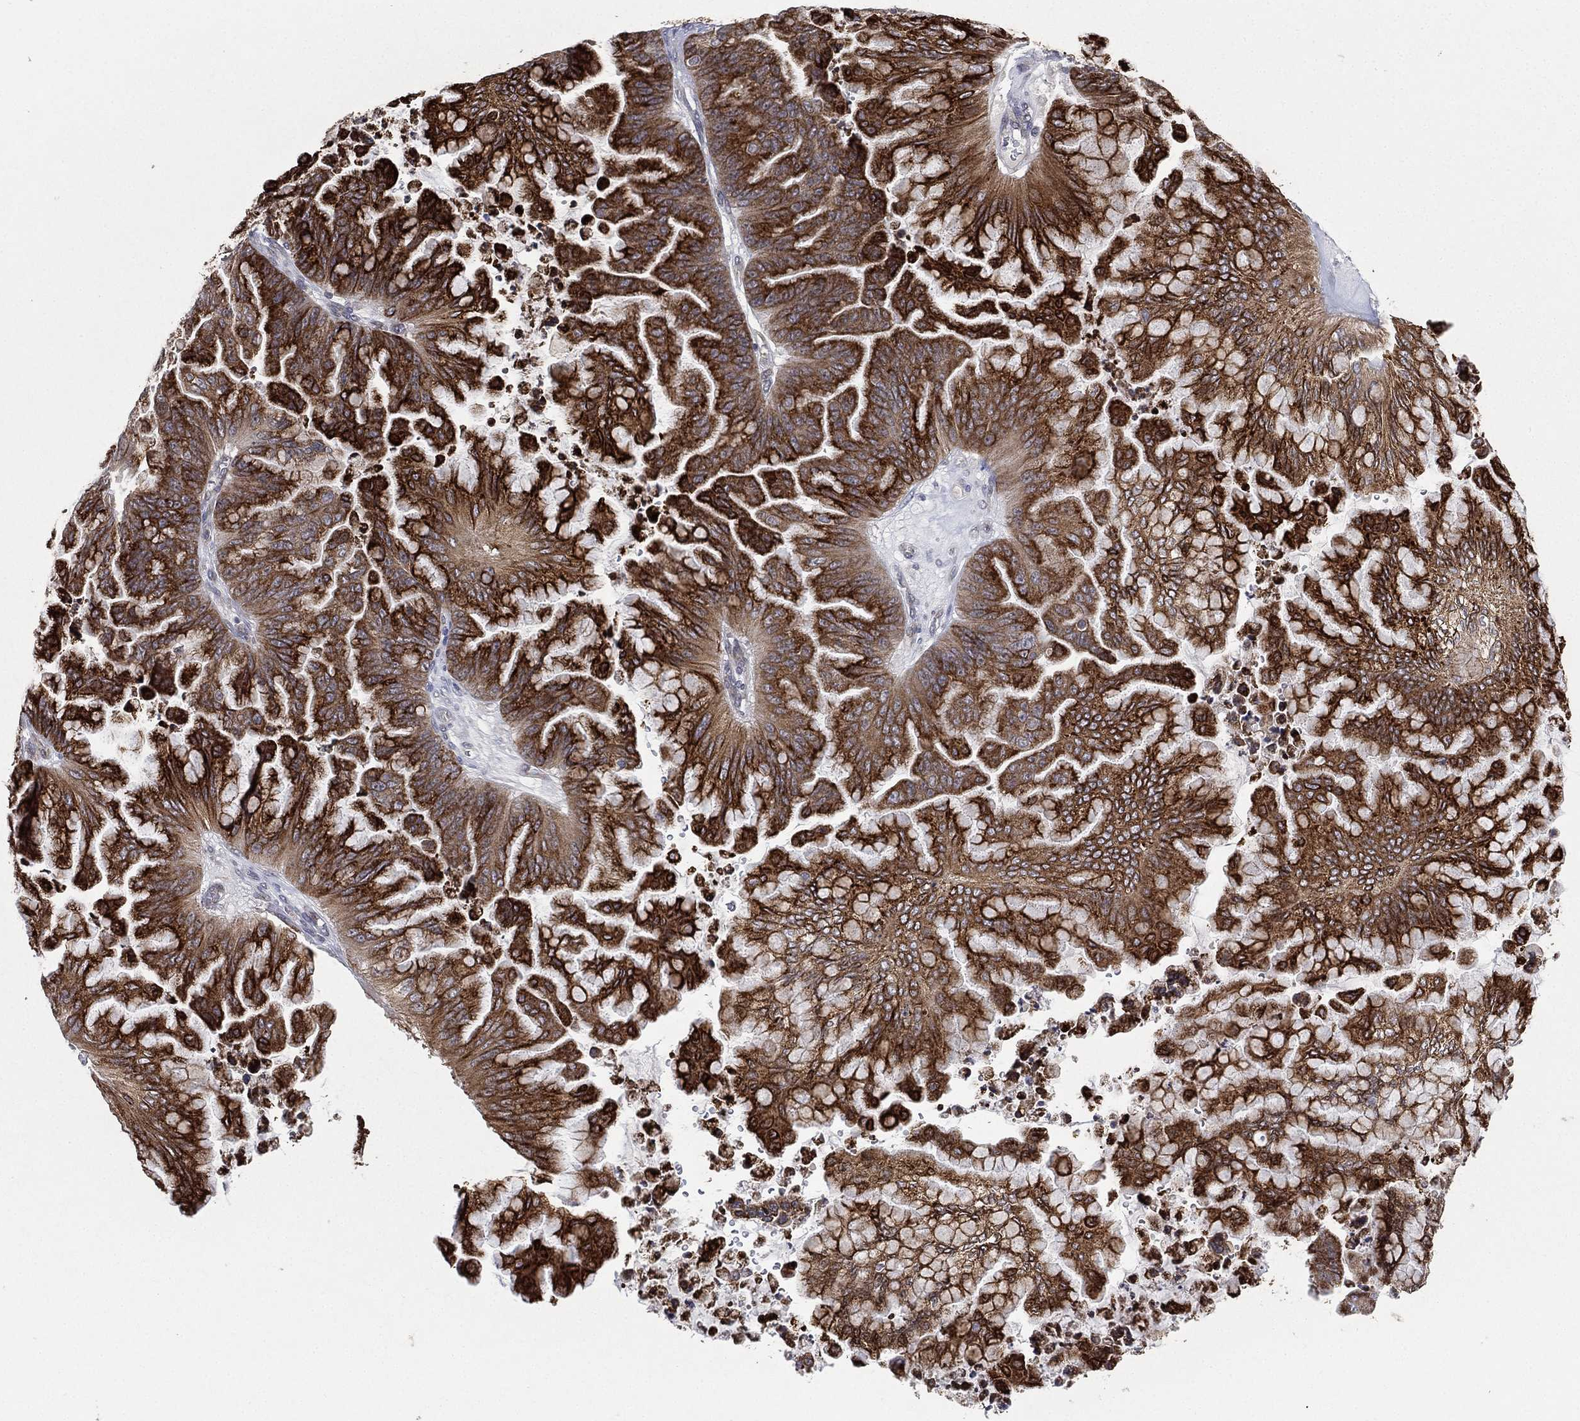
{"staining": {"intensity": "strong", "quantity": ">75%", "location": "cytoplasmic/membranous"}, "tissue": "ovarian cancer", "cell_type": "Tumor cells", "image_type": "cancer", "snomed": [{"axis": "morphology", "description": "Cystadenocarcinoma, mucinous, NOS"}, {"axis": "topography", "description": "Ovary"}], "caption": "Ovarian cancer stained for a protein (brown) demonstrates strong cytoplasmic/membranous positive positivity in approximately >75% of tumor cells.", "gene": "KAT14", "patient": {"sex": "female", "age": 67}}